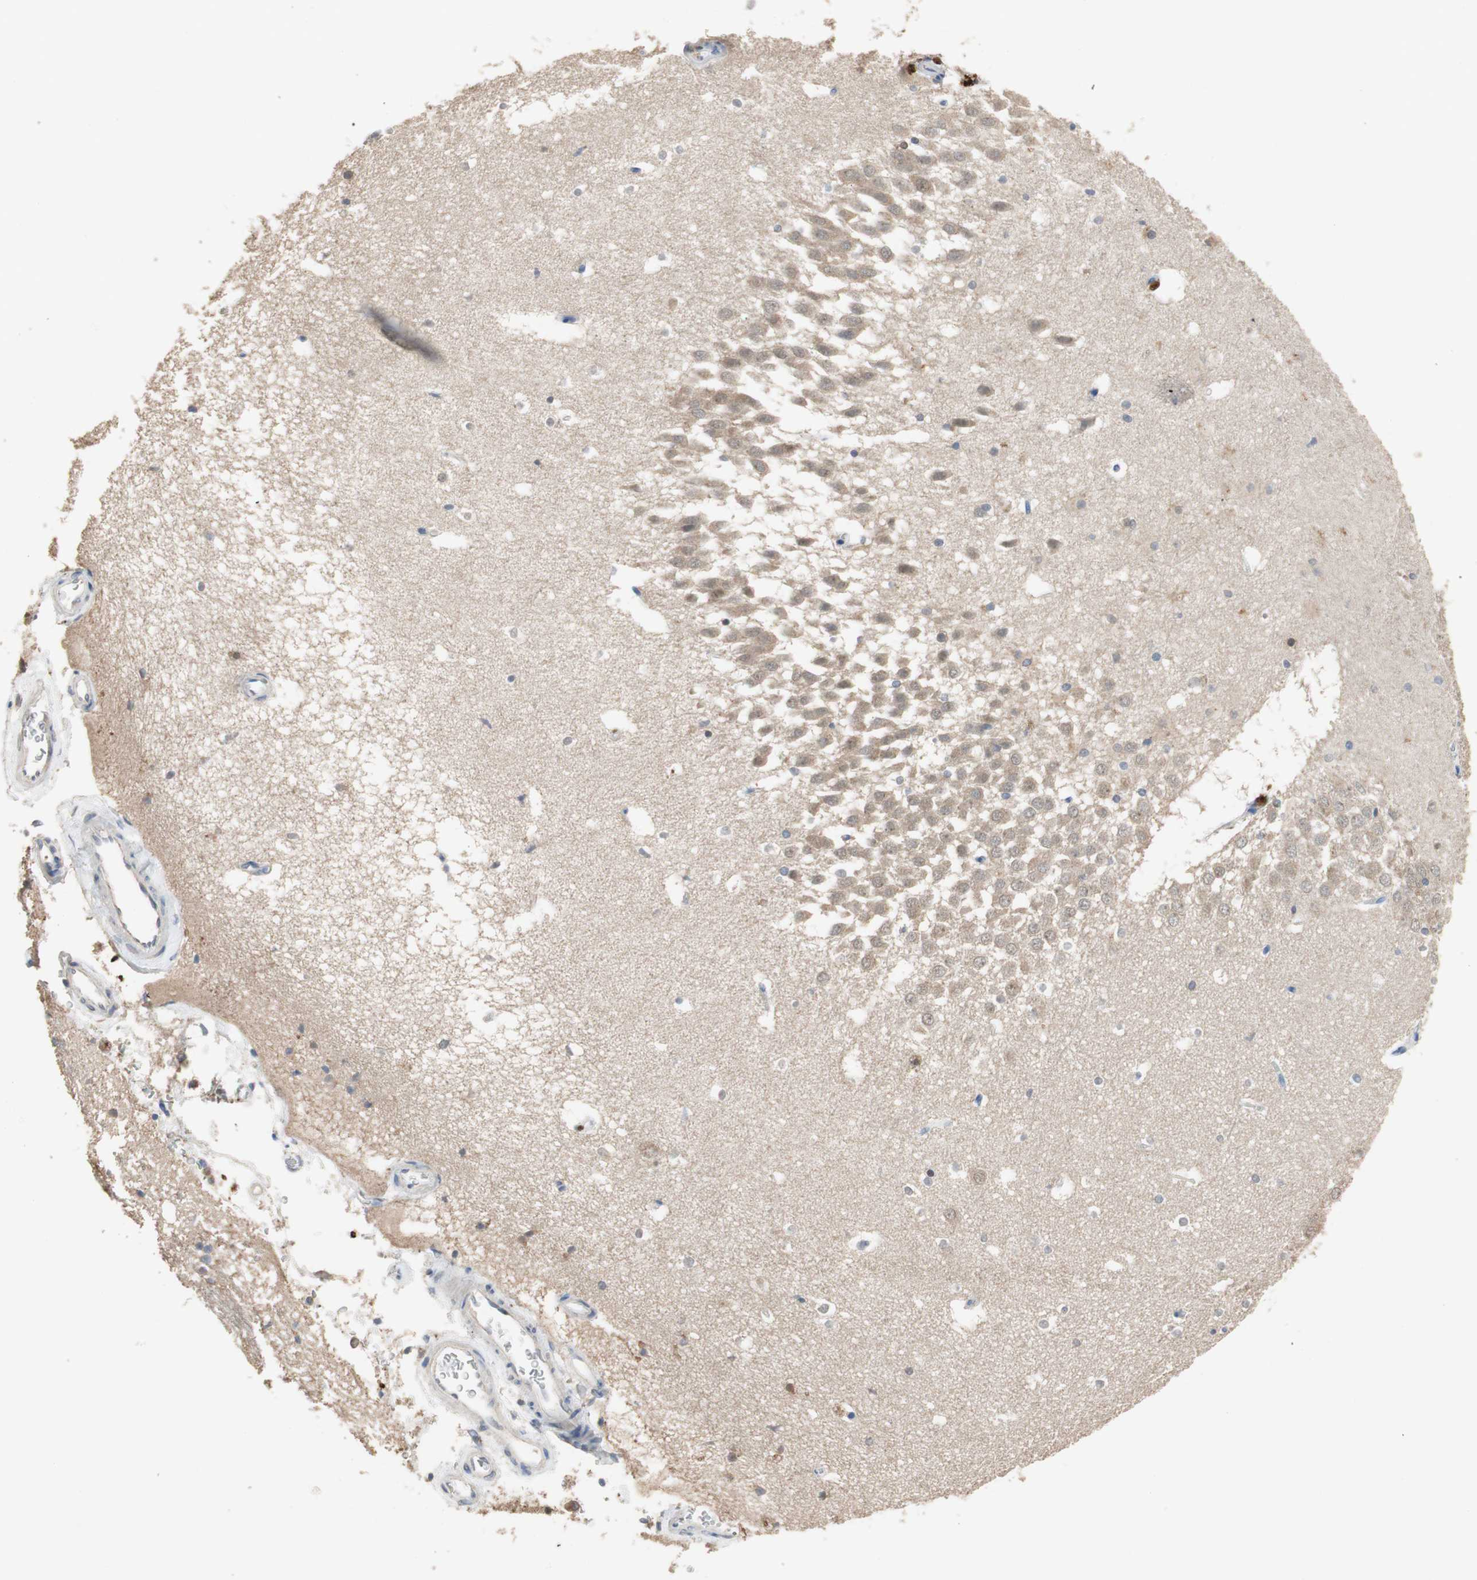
{"staining": {"intensity": "moderate", "quantity": "<25%", "location": "cytoplasmic/membranous"}, "tissue": "hippocampus", "cell_type": "Glial cells", "image_type": "normal", "snomed": [{"axis": "morphology", "description": "Normal tissue, NOS"}, {"axis": "topography", "description": "Hippocampus"}], "caption": "Immunohistochemical staining of normal hippocampus shows <25% levels of moderate cytoplasmic/membranous protein positivity in approximately <25% of glial cells.", "gene": "ADAP1", "patient": {"sex": "male", "age": 45}}